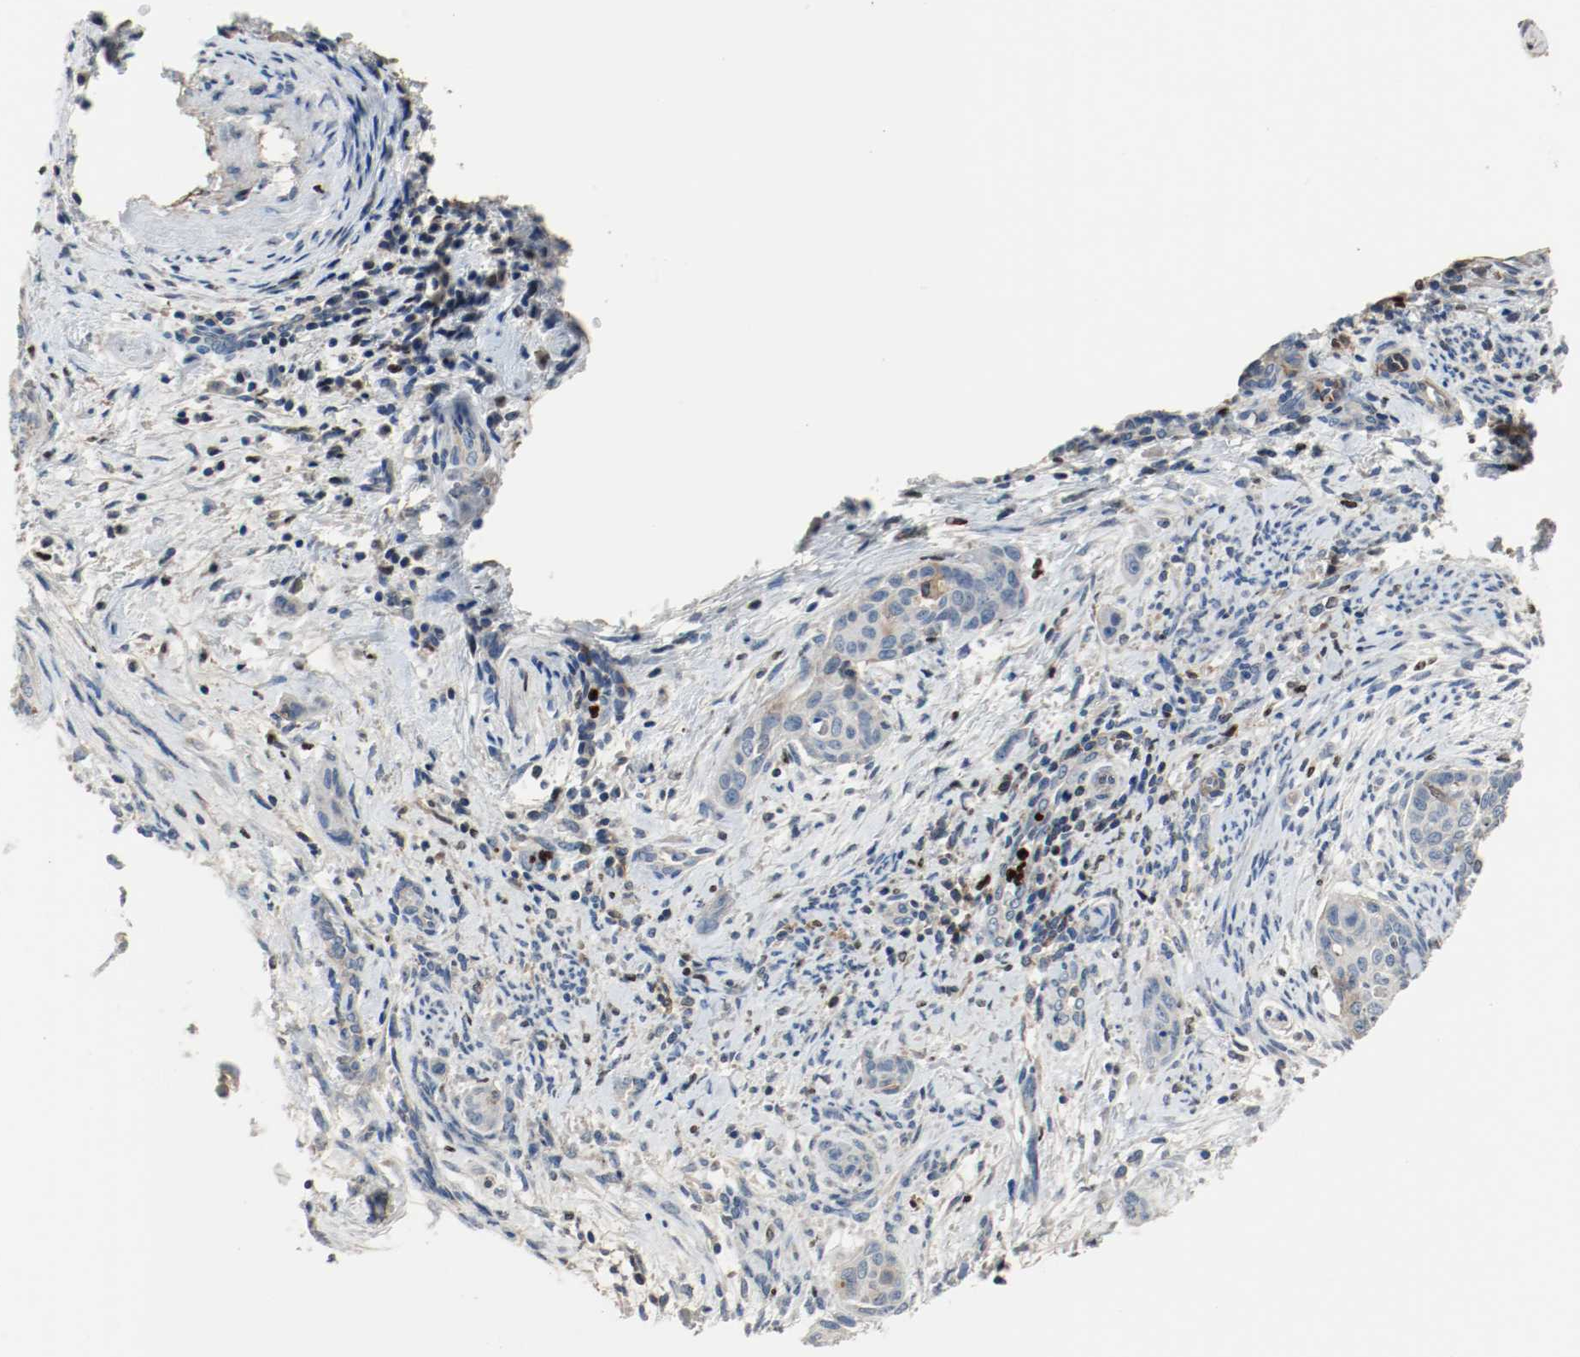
{"staining": {"intensity": "negative", "quantity": "none", "location": "none"}, "tissue": "cervical cancer", "cell_type": "Tumor cells", "image_type": "cancer", "snomed": [{"axis": "morphology", "description": "Squamous cell carcinoma, NOS"}, {"axis": "topography", "description": "Cervix"}], "caption": "An image of cervical cancer (squamous cell carcinoma) stained for a protein displays no brown staining in tumor cells. The staining is performed using DAB (3,3'-diaminobenzidine) brown chromogen with nuclei counter-stained in using hematoxylin.", "gene": "BLK", "patient": {"sex": "female", "age": 33}}